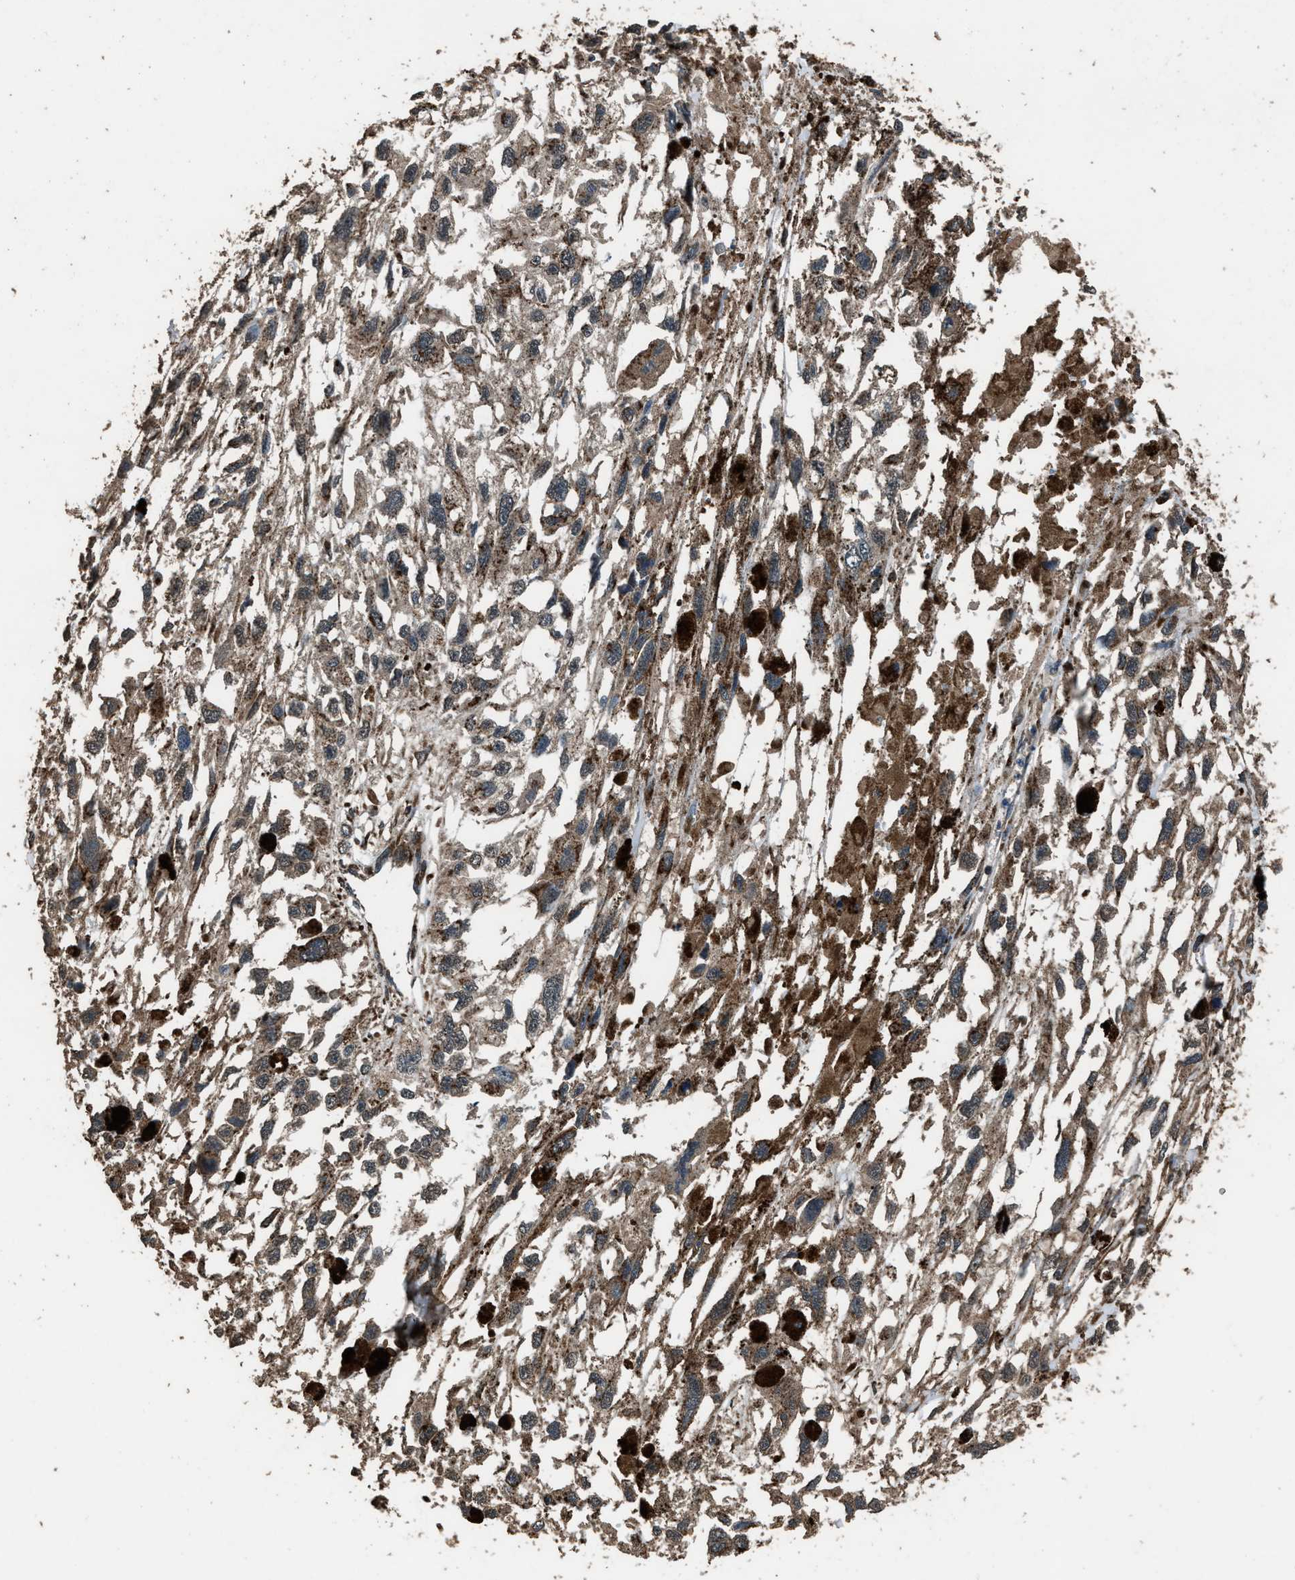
{"staining": {"intensity": "weak", "quantity": ">75%", "location": "cytoplasmic/membranous"}, "tissue": "melanoma", "cell_type": "Tumor cells", "image_type": "cancer", "snomed": [{"axis": "morphology", "description": "Malignant melanoma, Metastatic site"}, {"axis": "topography", "description": "Lymph node"}], "caption": "Malignant melanoma (metastatic site) stained for a protein demonstrates weak cytoplasmic/membranous positivity in tumor cells.", "gene": "SLC38A10", "patient": {"sex": "male", "age": 59}}